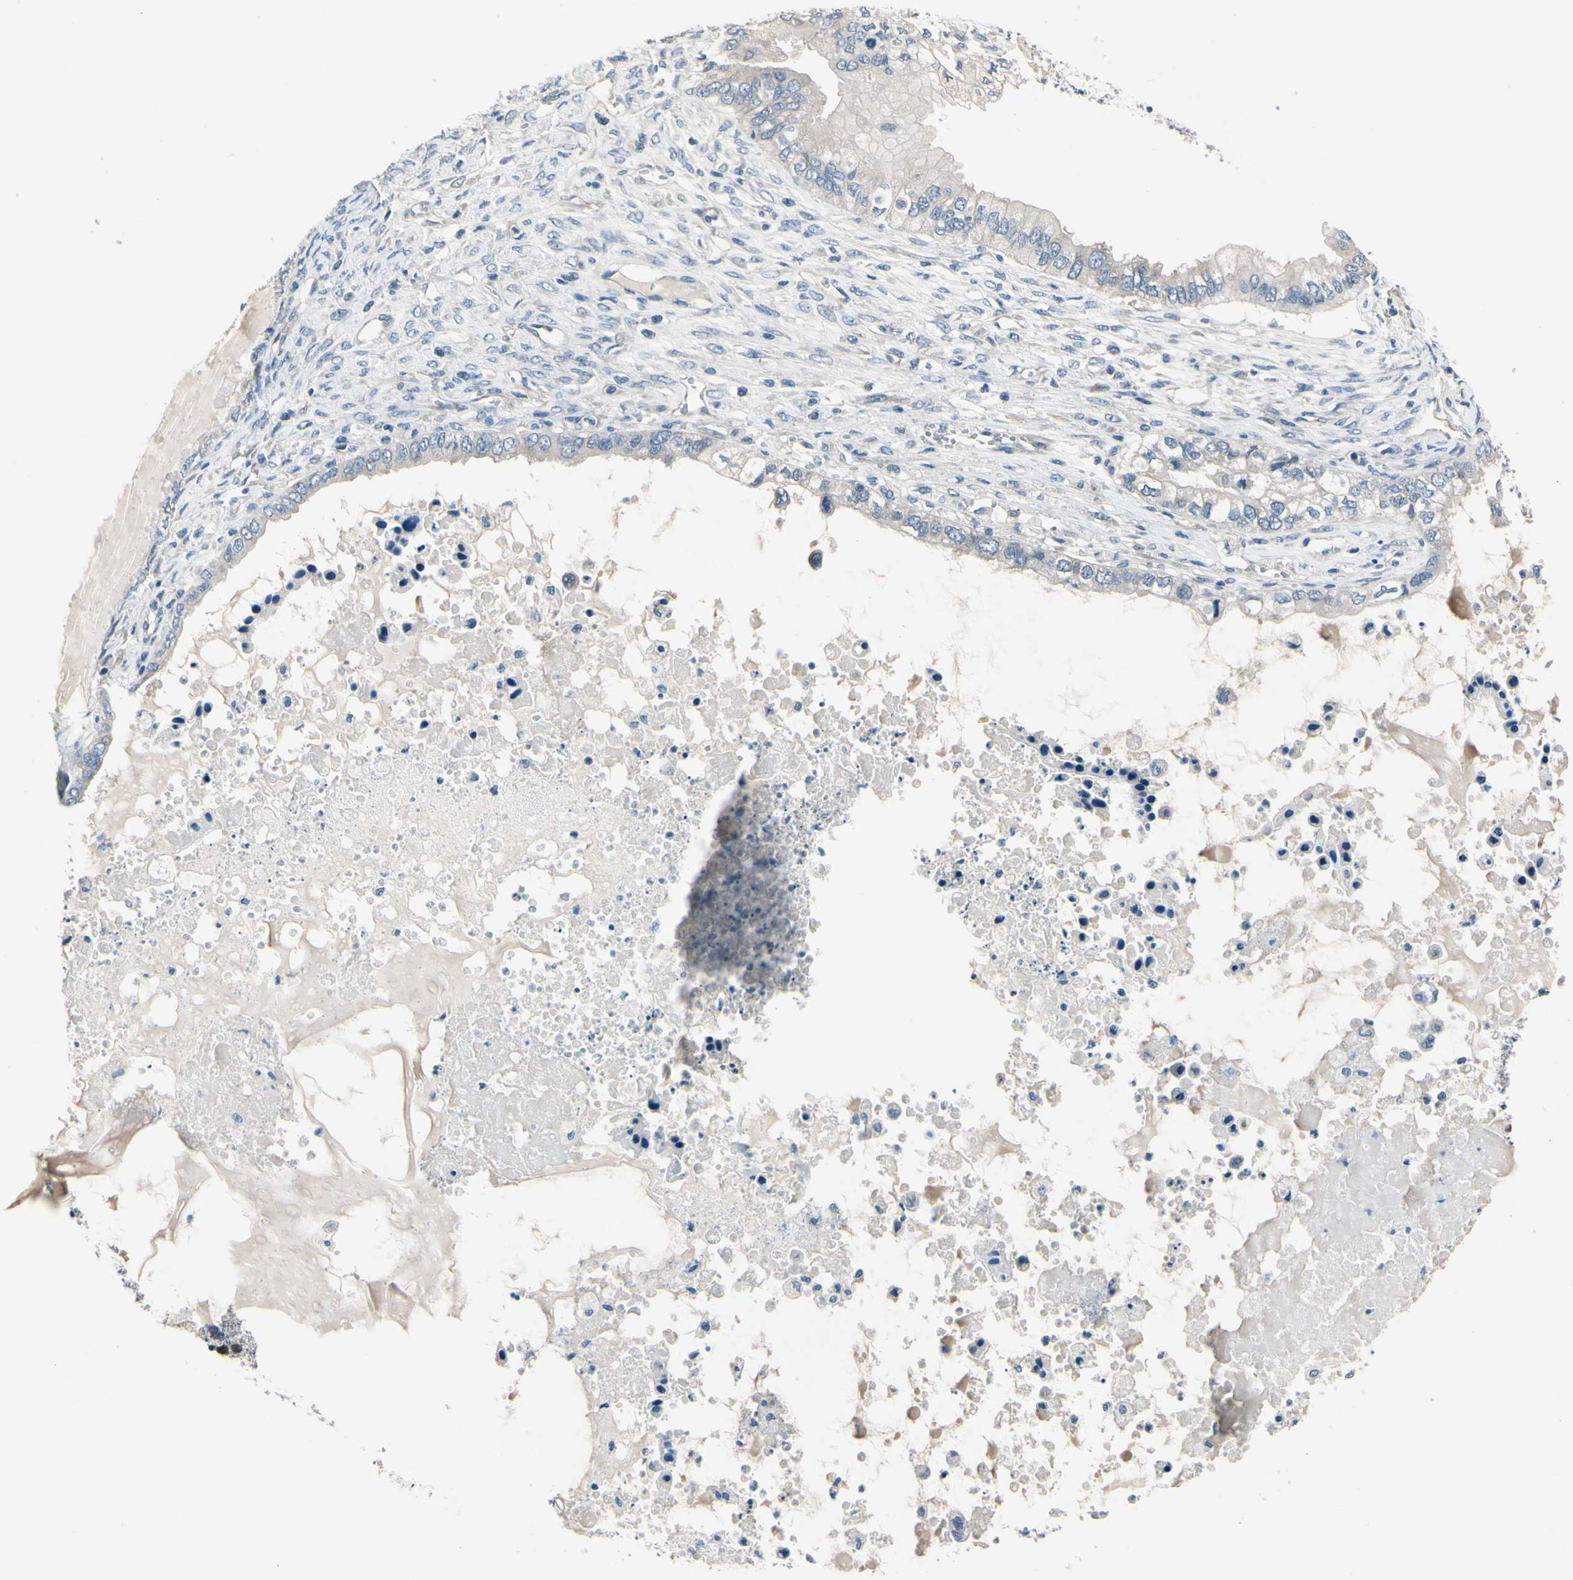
{"staining": {"intensity": "weak", "quantity": "25%-75%", "location": "cytoplasmic/membranous"}, "tissue": "ovarian cancer", "cell_type": "Tumor cells", "image_type": "cancer", "snomed": [{"axis": "morphology", "description": "Cystadenocarcinoma, mucinous, NOS"}, {"axis": "topography", "description": "Ovary"}], "caption": "Protein staining exhibits weak cytoplasmic/membranous positivity in approximately 25%-75% of tumor cells in mucinous cystadenocarcinoma (ovarian).", "gene": "SELENOK", "patient": {"sex": "female", "age": 80}}